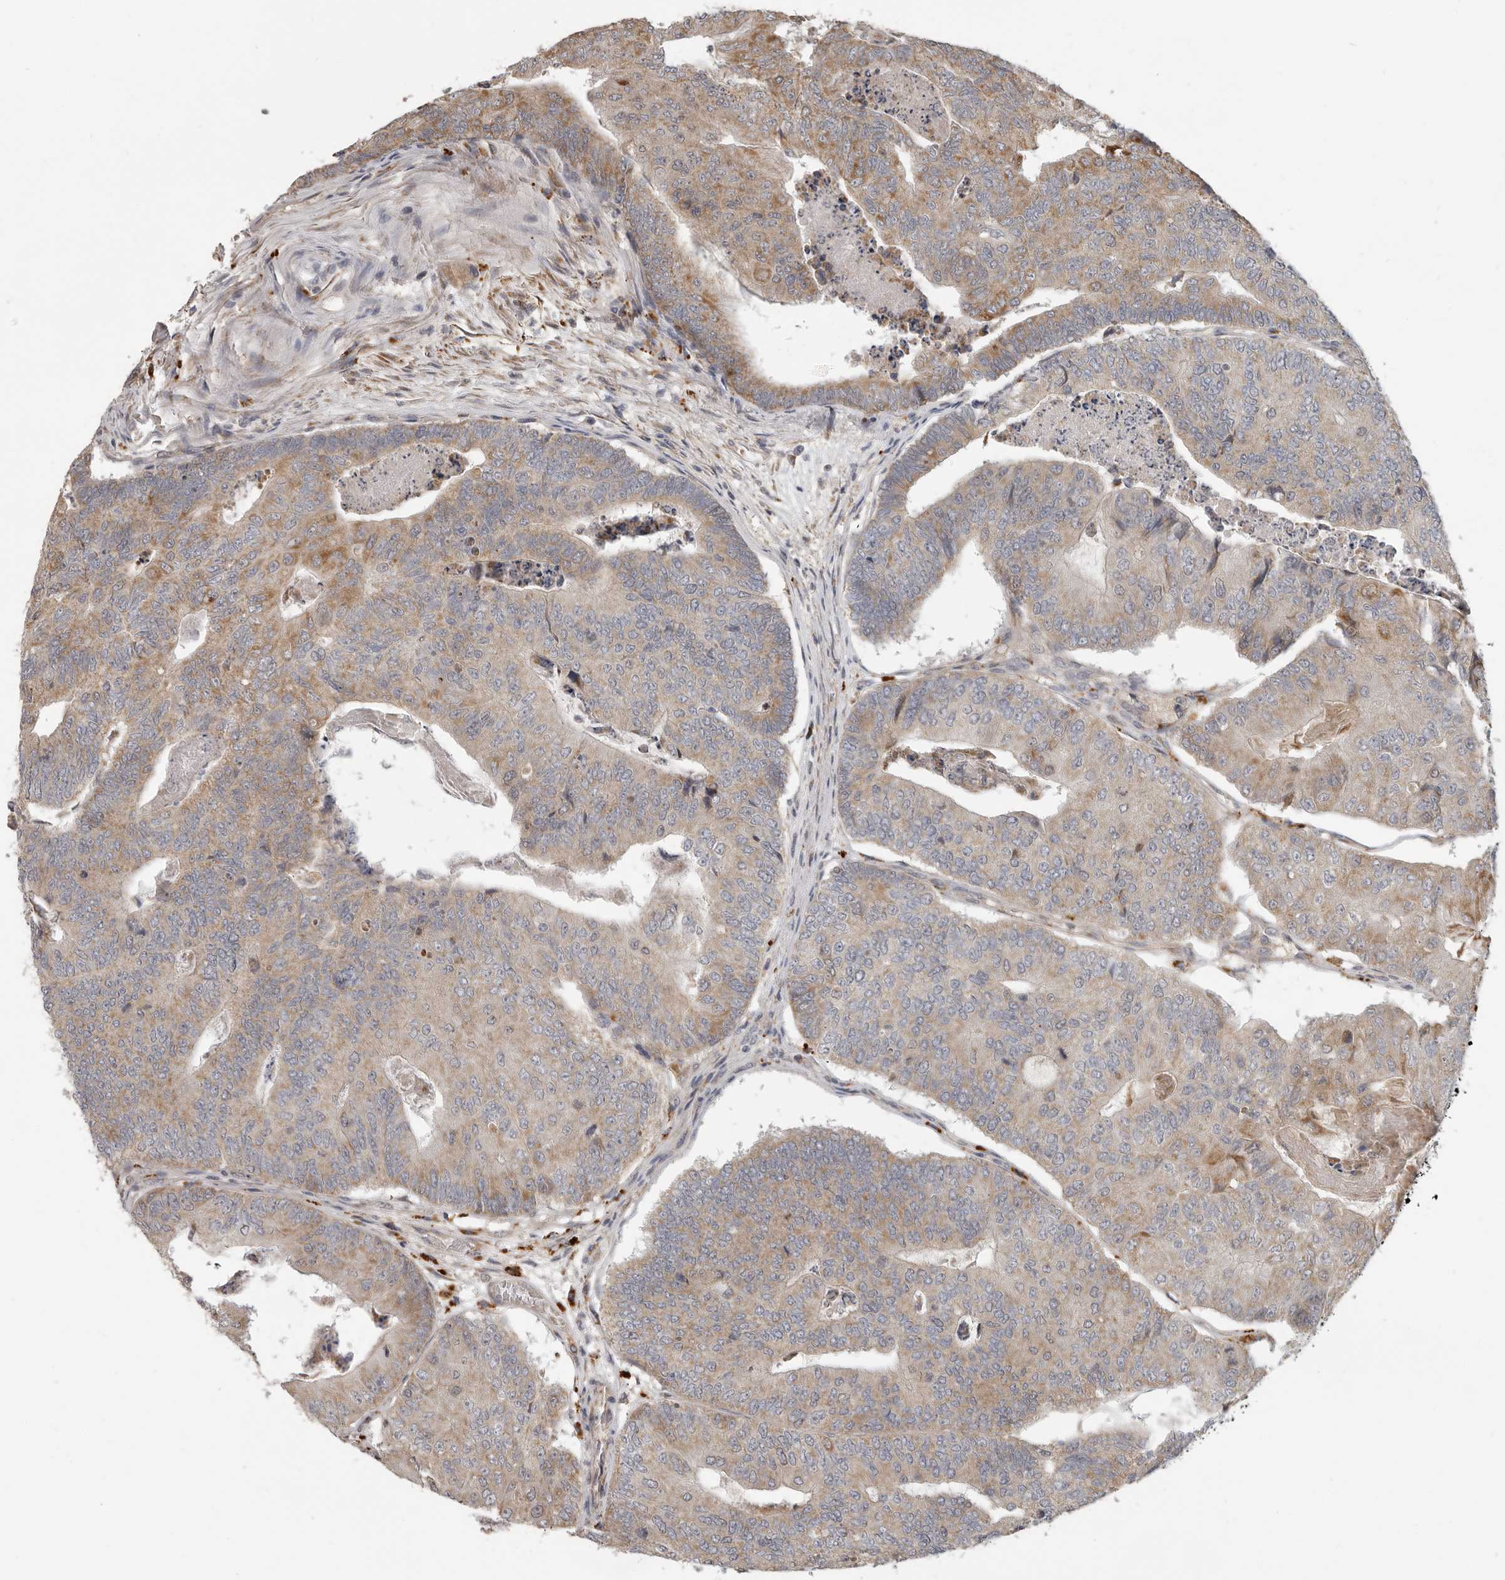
{"staining": {"intensity": "moderate", "quantity": ">75%", "location": "cytoplasmic/membranous"}, "tissue": "colorectal cancer", "cell_type": "Tumor cells", "image_type": "cancer", "snomed": [{"axis": "morphology", "description": "Adenocarcinoma, NOS"}, {"axis": "topography", "description": "Colon"}], "caption": "Colorectal cancer stained with DAB IHC displays medium levels of moderate cytoplasmic/membranous staining in about >75% of tumor cells.", "gene": "UNK", "patient": {"sex": "female", "age": 67}}